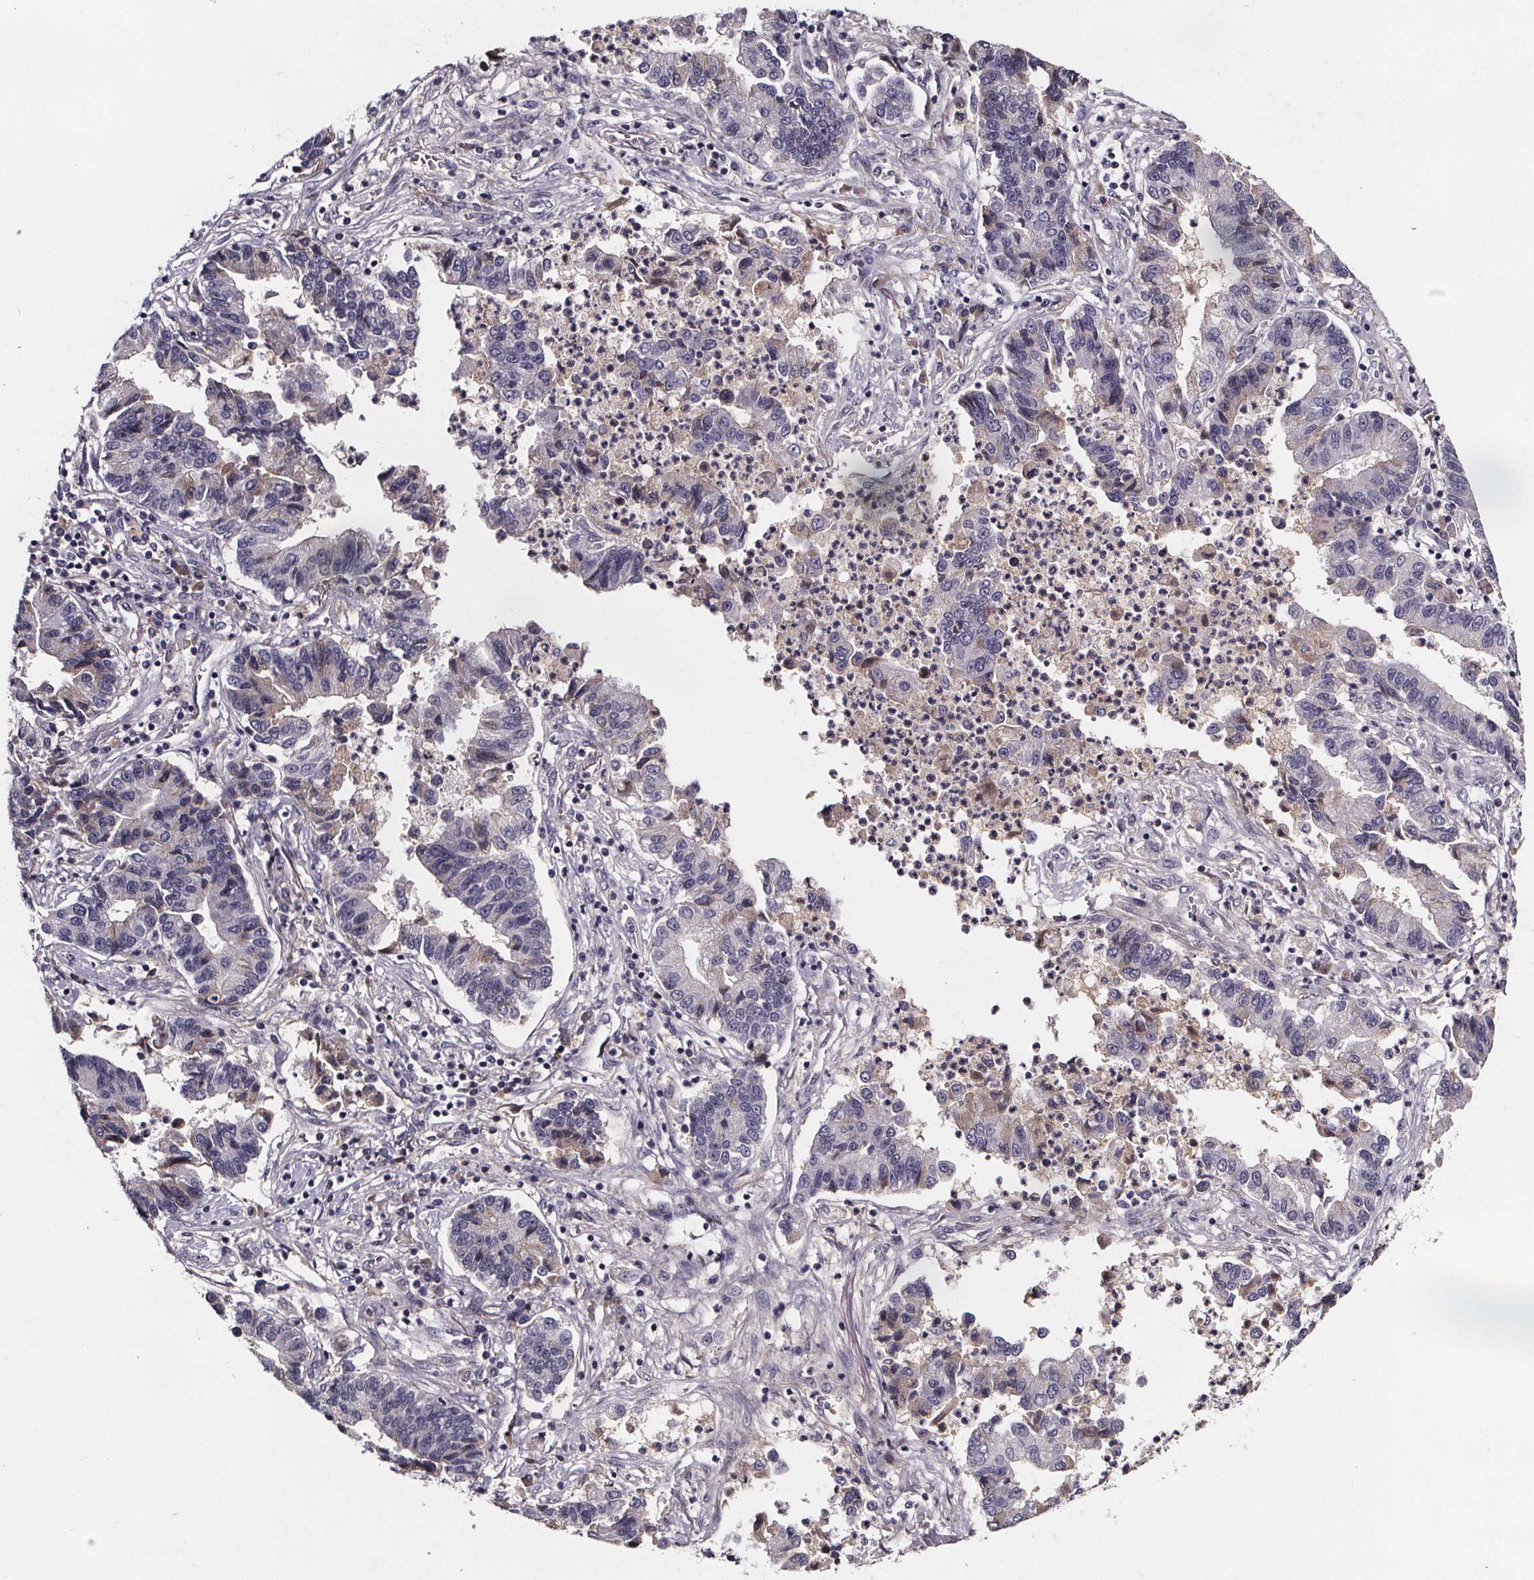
{"staining": {"intensity": "weak", "quantity": "<25%", "location": "cytoplasmic/membranous"}, "tissue": "lung cancer", "cell_type": "Tumor cells", "image_type": "cancer", "snomed": [{"axis": "morphology", "description": "Adenocarcinoma, NOS"}, {"axis": "topography", "description": "Lung"}], "caption": "This is an immunohistochemistry histopathology image of human lung adenocarcinoma. There is no expression in tumor cells.", "gene": "NPHP4", "patient": {"sex": "female", "age": 57}}